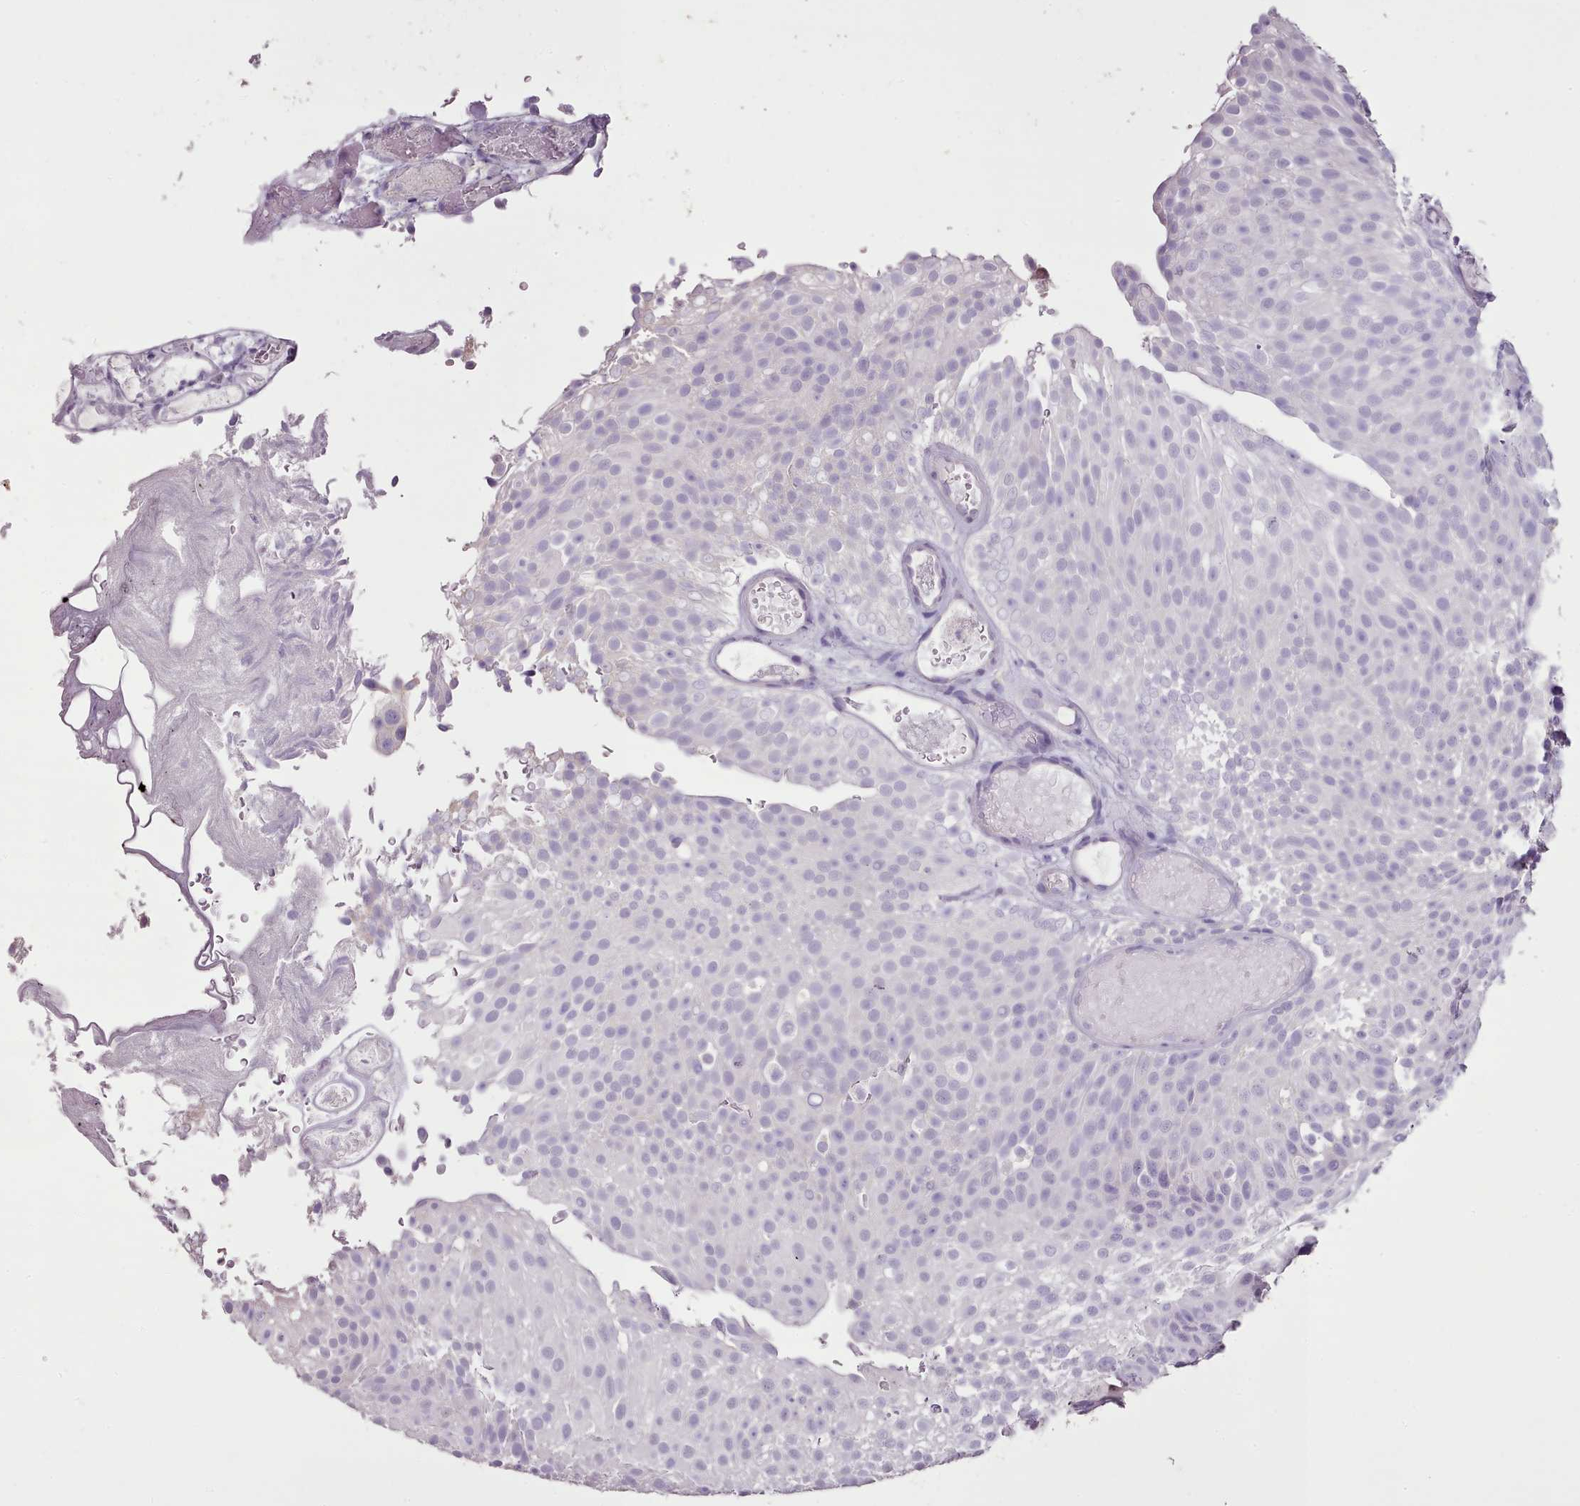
{"staining": {"intensity": "negative", "quantity": "none", "location": "none"}, "tissue": "urothelial cancer", "cell_type": "Tumor cells", "image_type": "cancer", "snomed": [{"axis": "morphology", "description": "Urothelial carcinoma, Low grade"}, {"axis": "topography", "description": "Urinary bladder"}], "caption": "Tumor cells are negative for protein expression in human low-grade urothelial carcinoma.", "gene": "BLOC1S2", "patient": {"sex": "male", "age": 78}}